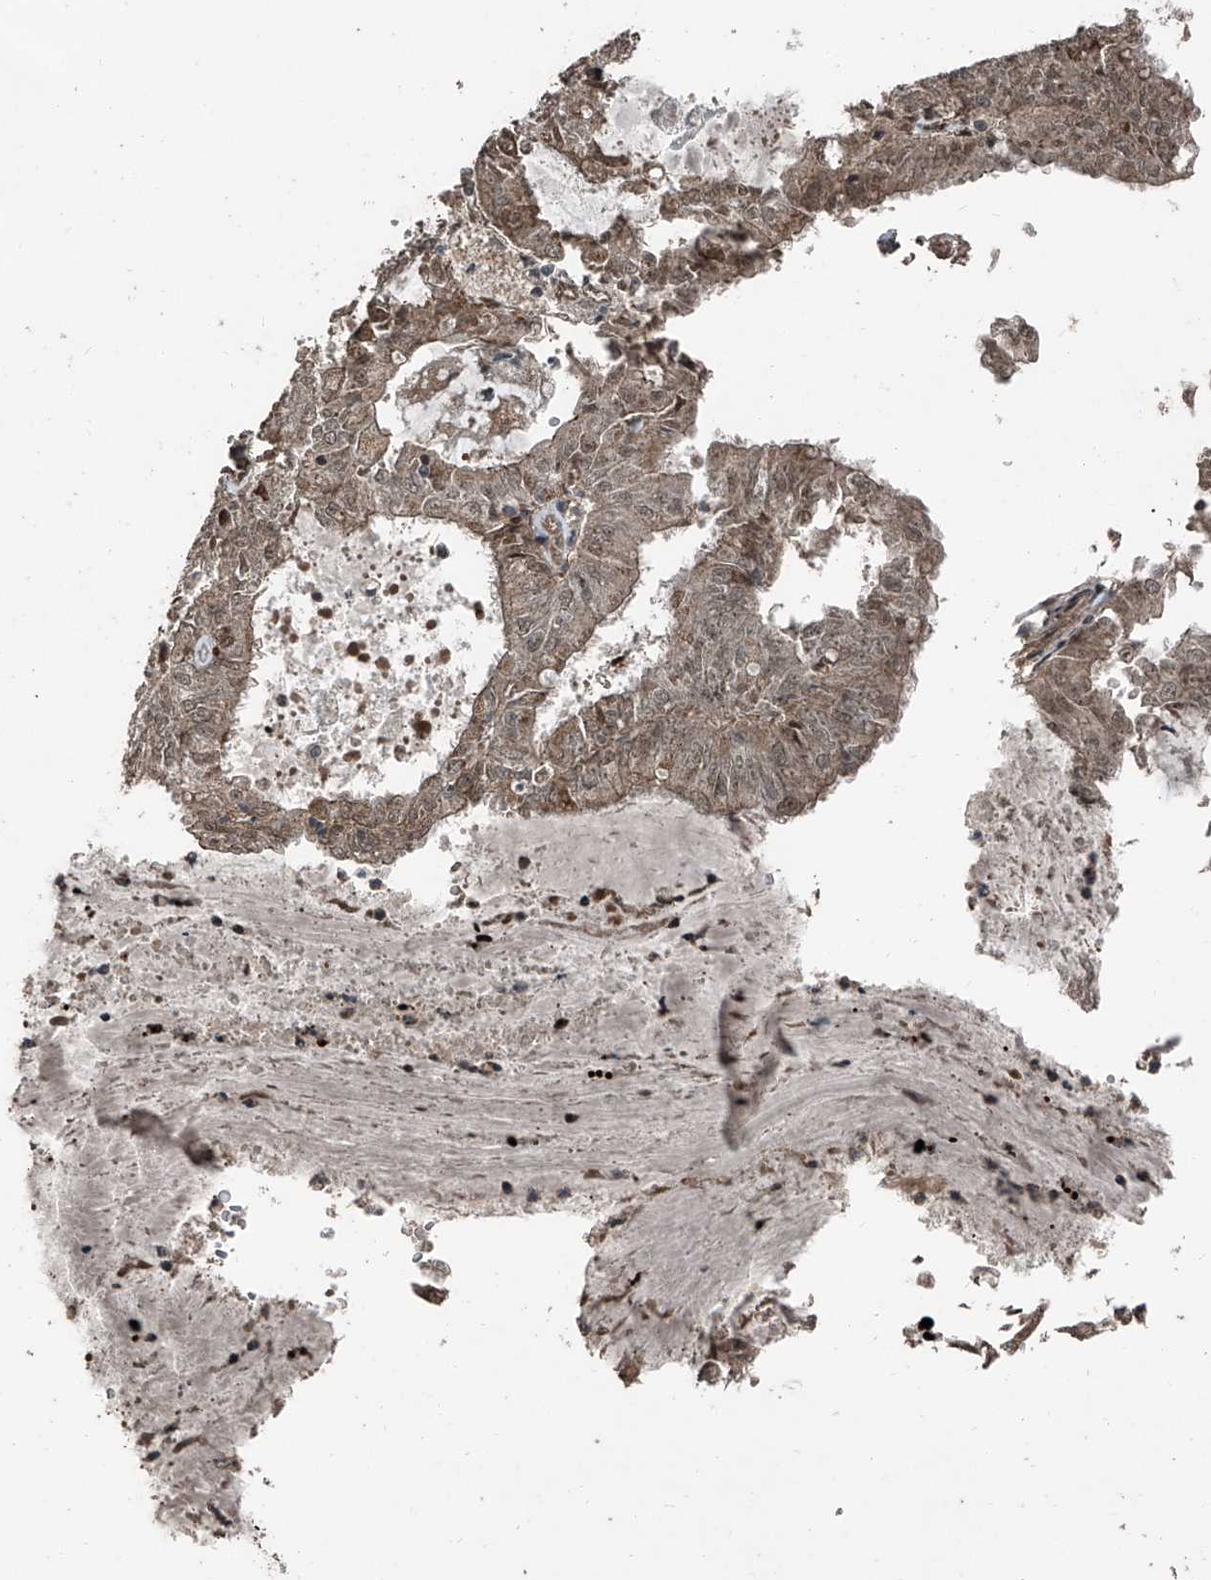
{"staining": {"intensity": "weak", "quantity": ">75%", "location": "cytoplasmic/membranous,nuclear"}, "tissue": "endometrial cancer", "cell_type": "Tumor cells", "image_type": "cancer", "snomed": [{"axis": "morphology", "description": "Adenocarcinoma, NOS"}, {"axis": "topography", "description": "Endometrium"}], "caption": "A low amount of weak cytoplasmic/membranous and nuclear positivity is identified in about >75% of tumor cells in endometrial adenocarcinoma tissue. Nuclei are stained in blue.", "gene": "ZNF570", "patient": {"sex": "female", "age": 57}}